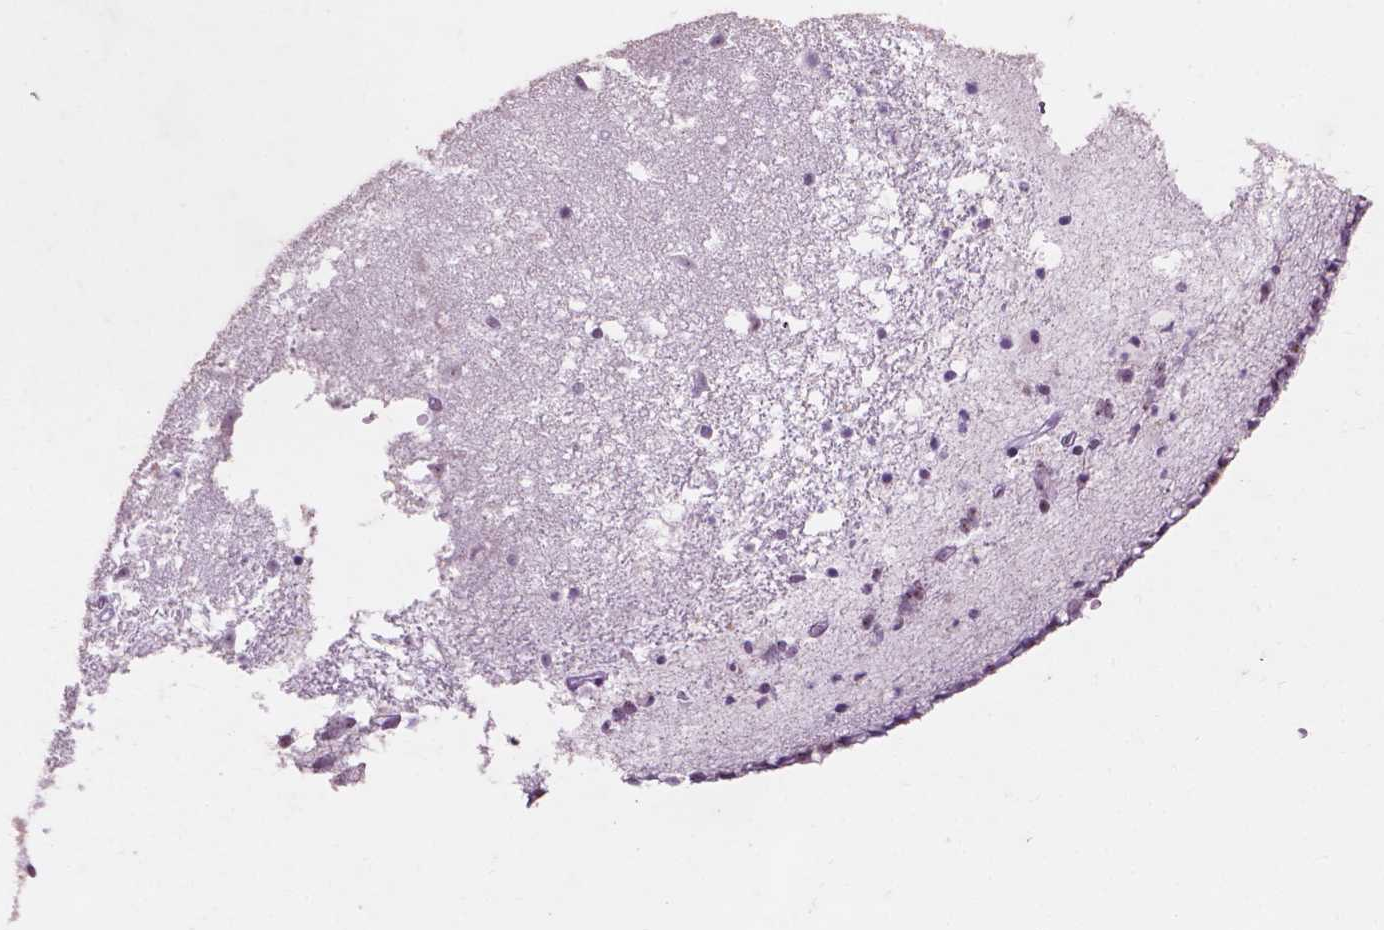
{"staining": {"intensity": "negative", "quantity": "none", "location": "none"}, "tissue": "caudate", "cell_type": "Glial cells", "image_type": "normal", "snomed": [{"axis": "morphology", "description": "Normal tissue, NOS"}, {"axis": "topography", "description": "Lateral ventricle wall"}], "caption": "A high-resolution image shows immunohistochemistry (IHC) staining of normal caudate, which exhibits no significant staining in glial cells.", "gene": "COIL", "patient": {"sex": "female", "age": 42}}